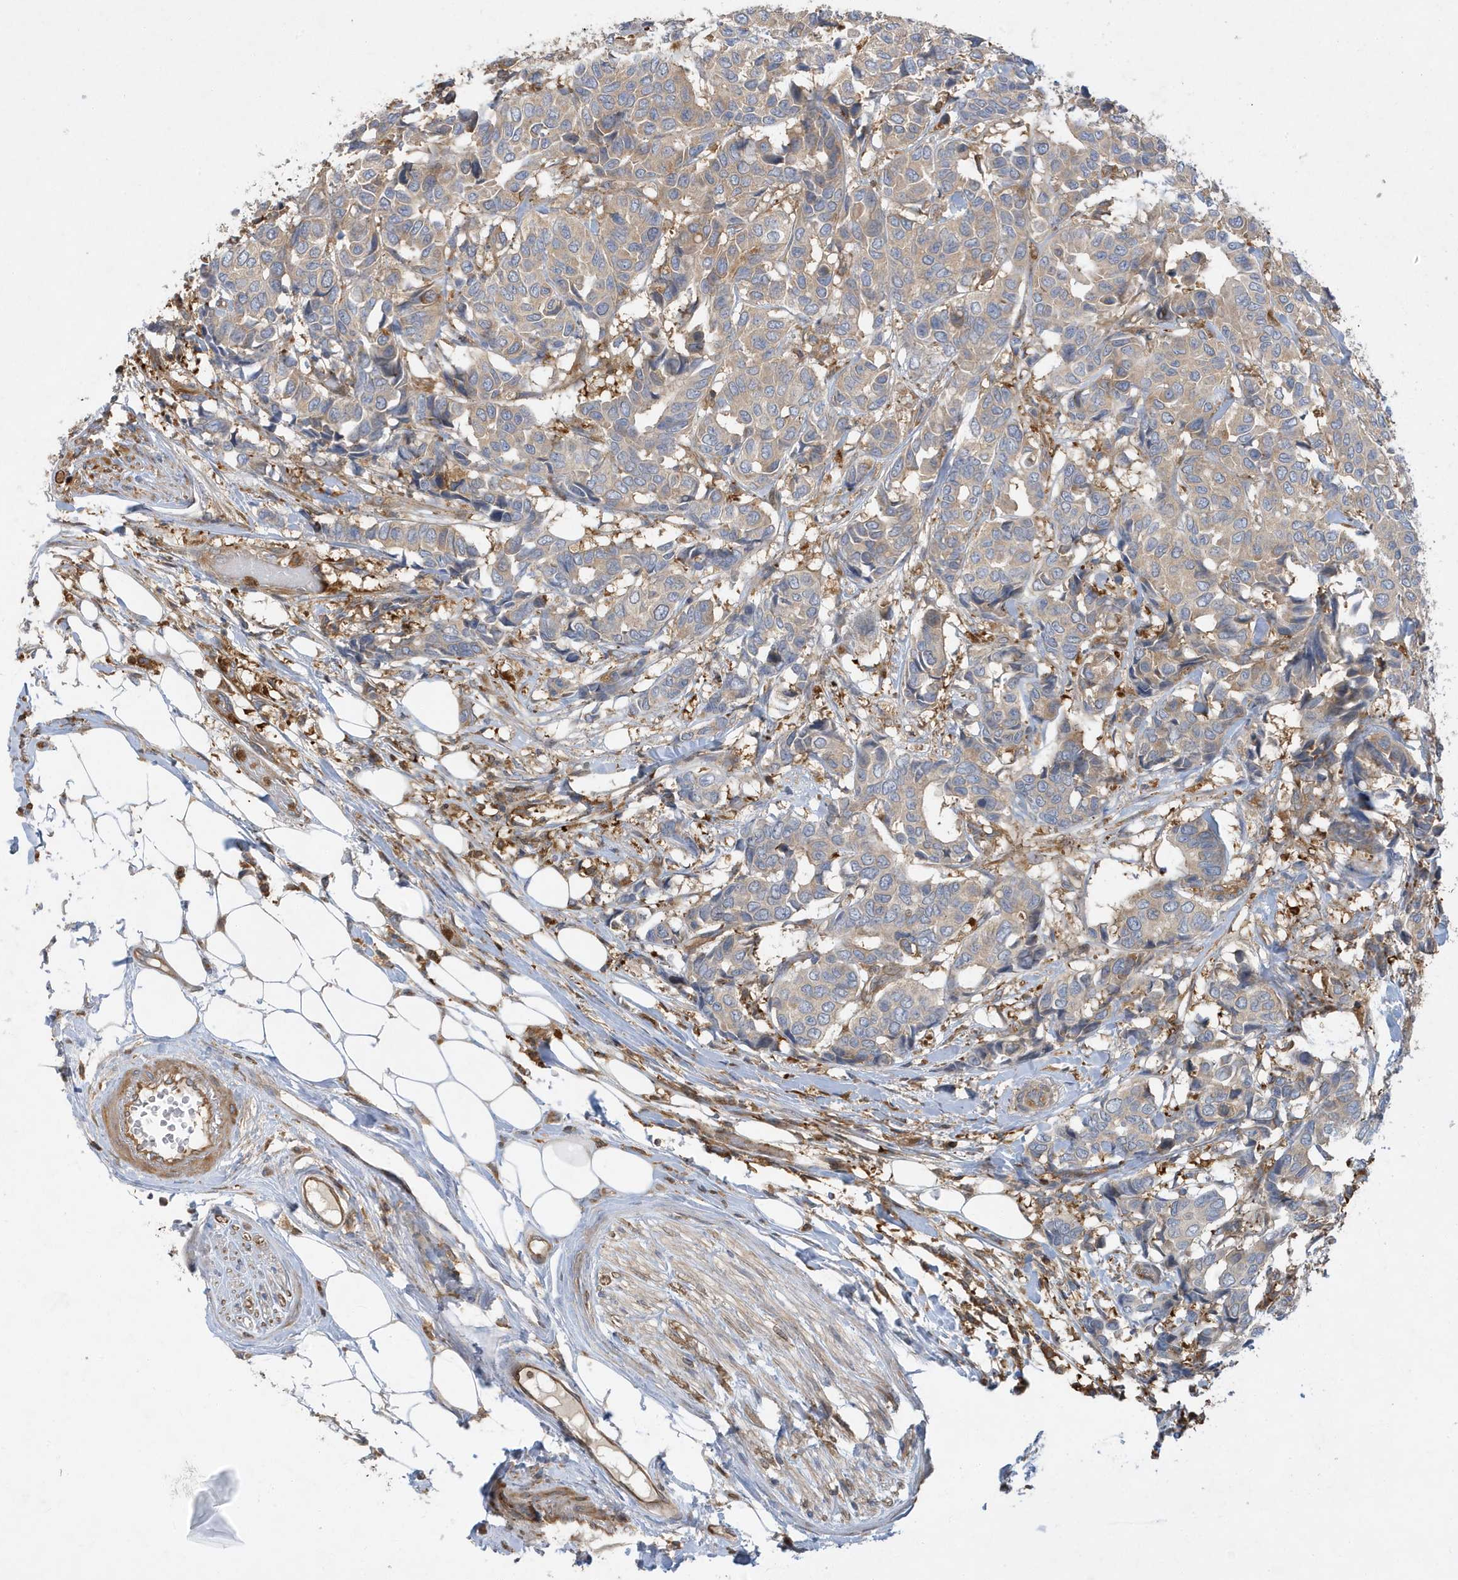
{"staining": {"intensity": "weak", "quantity": "25%-75%", "location": "cytoplasmic/membranous"}, "tissue": "breast cancer", "cell_type": "Tumor cells", "image_type": "cancer", "snomed": [{"axis": "morphology", "description": "Duct carcinoma"}, {"axis": "topography", "description": "Breast"}], "caption": "A photomicrograph of human invasive ductal carcinoma (breast) stained for a protein displays weak cytoplasmic/membranous brown staining in tumor cells.", "gene": "LAPTM4A", "patient": {"sex": "female", "age": 87}}